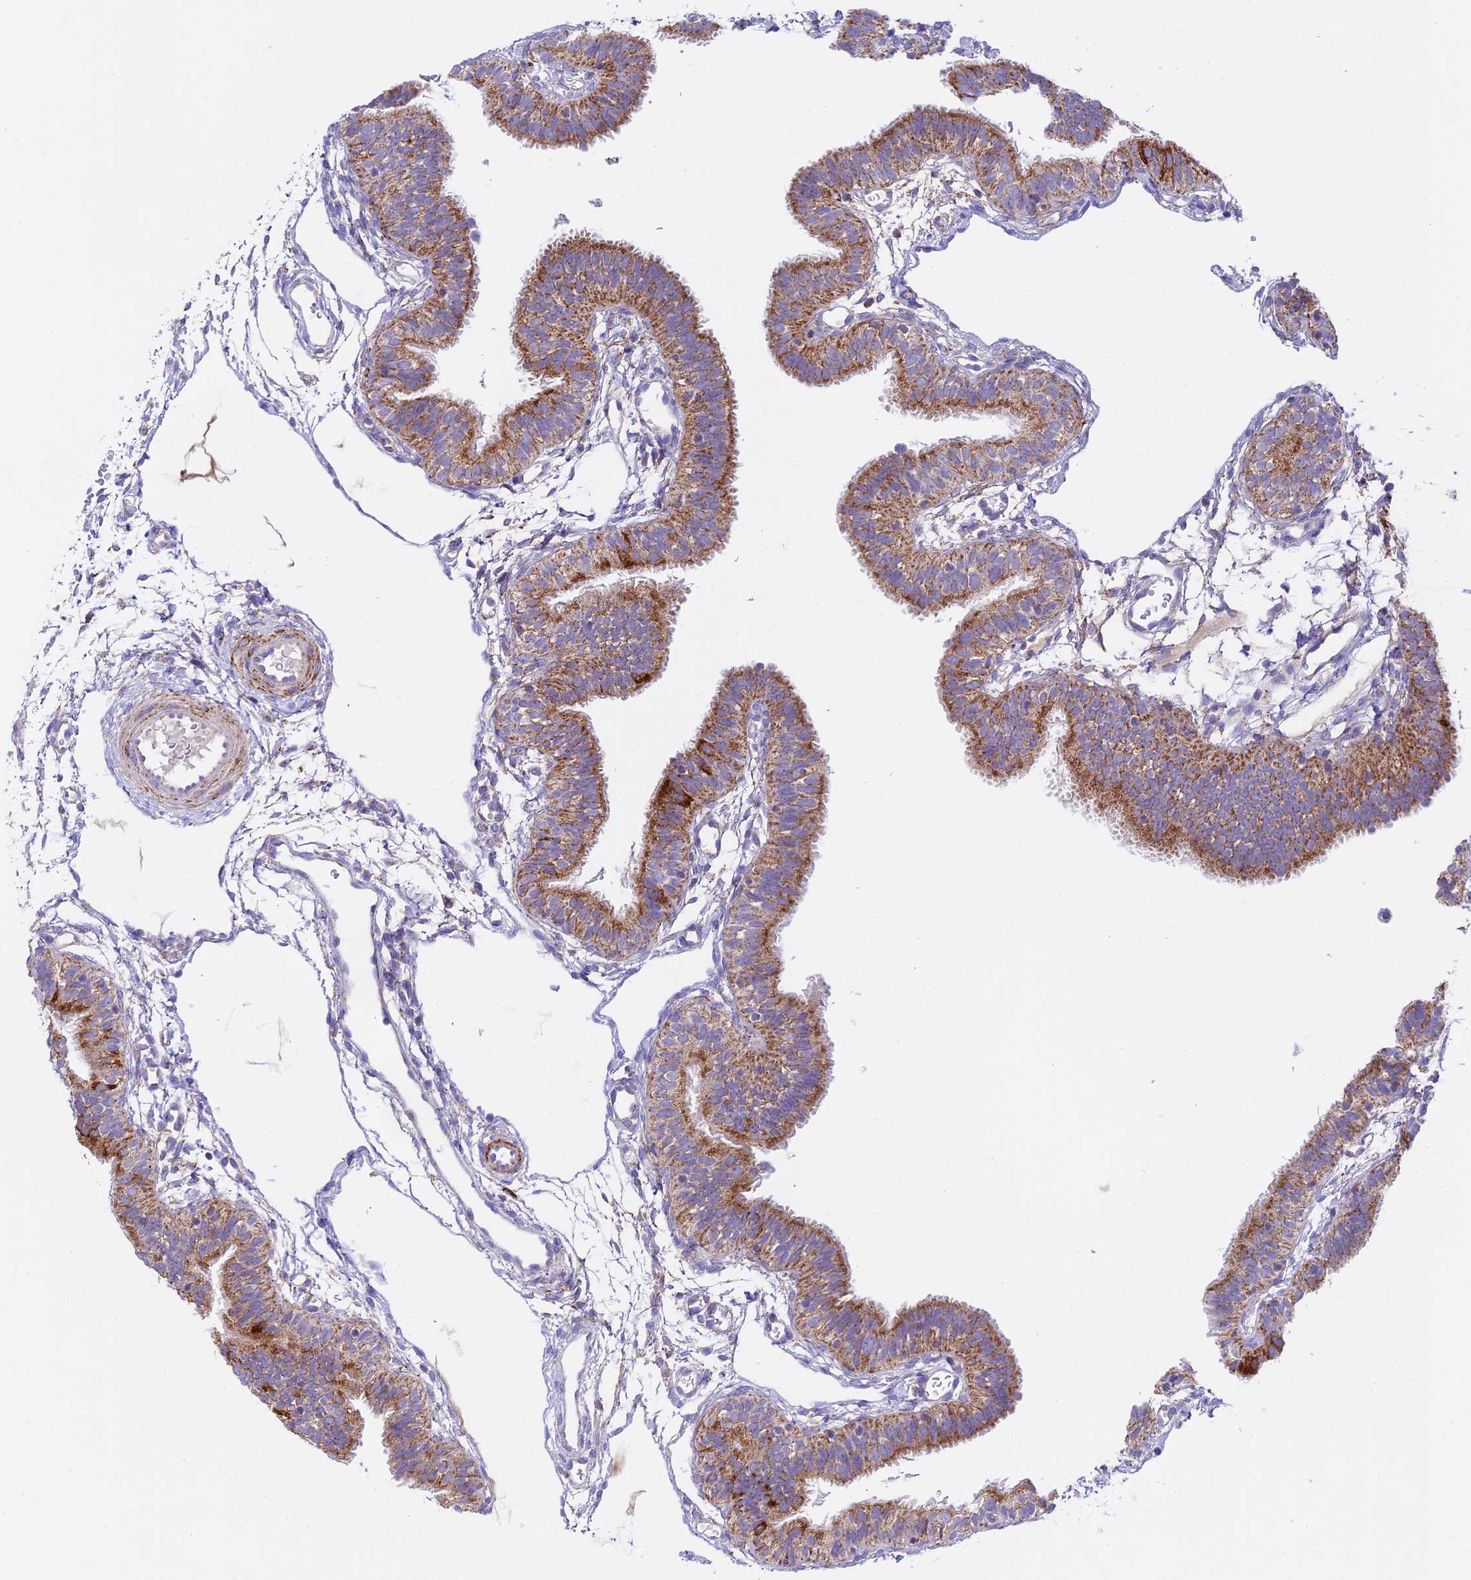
{"staining": {"intensity": "moderate", "quantity": ">75%", "location": "cytoplasmic/membranous"}, "tissue": "fallopian tube", "cell_type": "Glandular cells", "image_type": "normal", "snomed": [{"axis": "morphology", "description": "Normal tissue, NOS"}, {"axis": "topography", "description": "Fallopian tube"}], "caption": "This histopathology image shows IHC staining of benign human fallopian tube, with medium moderate cytoplasmic/membranous positivity in about >75% of glandular cells.", "gene": "HSDL2", "patient": {"sex": "female", "age": 35}}